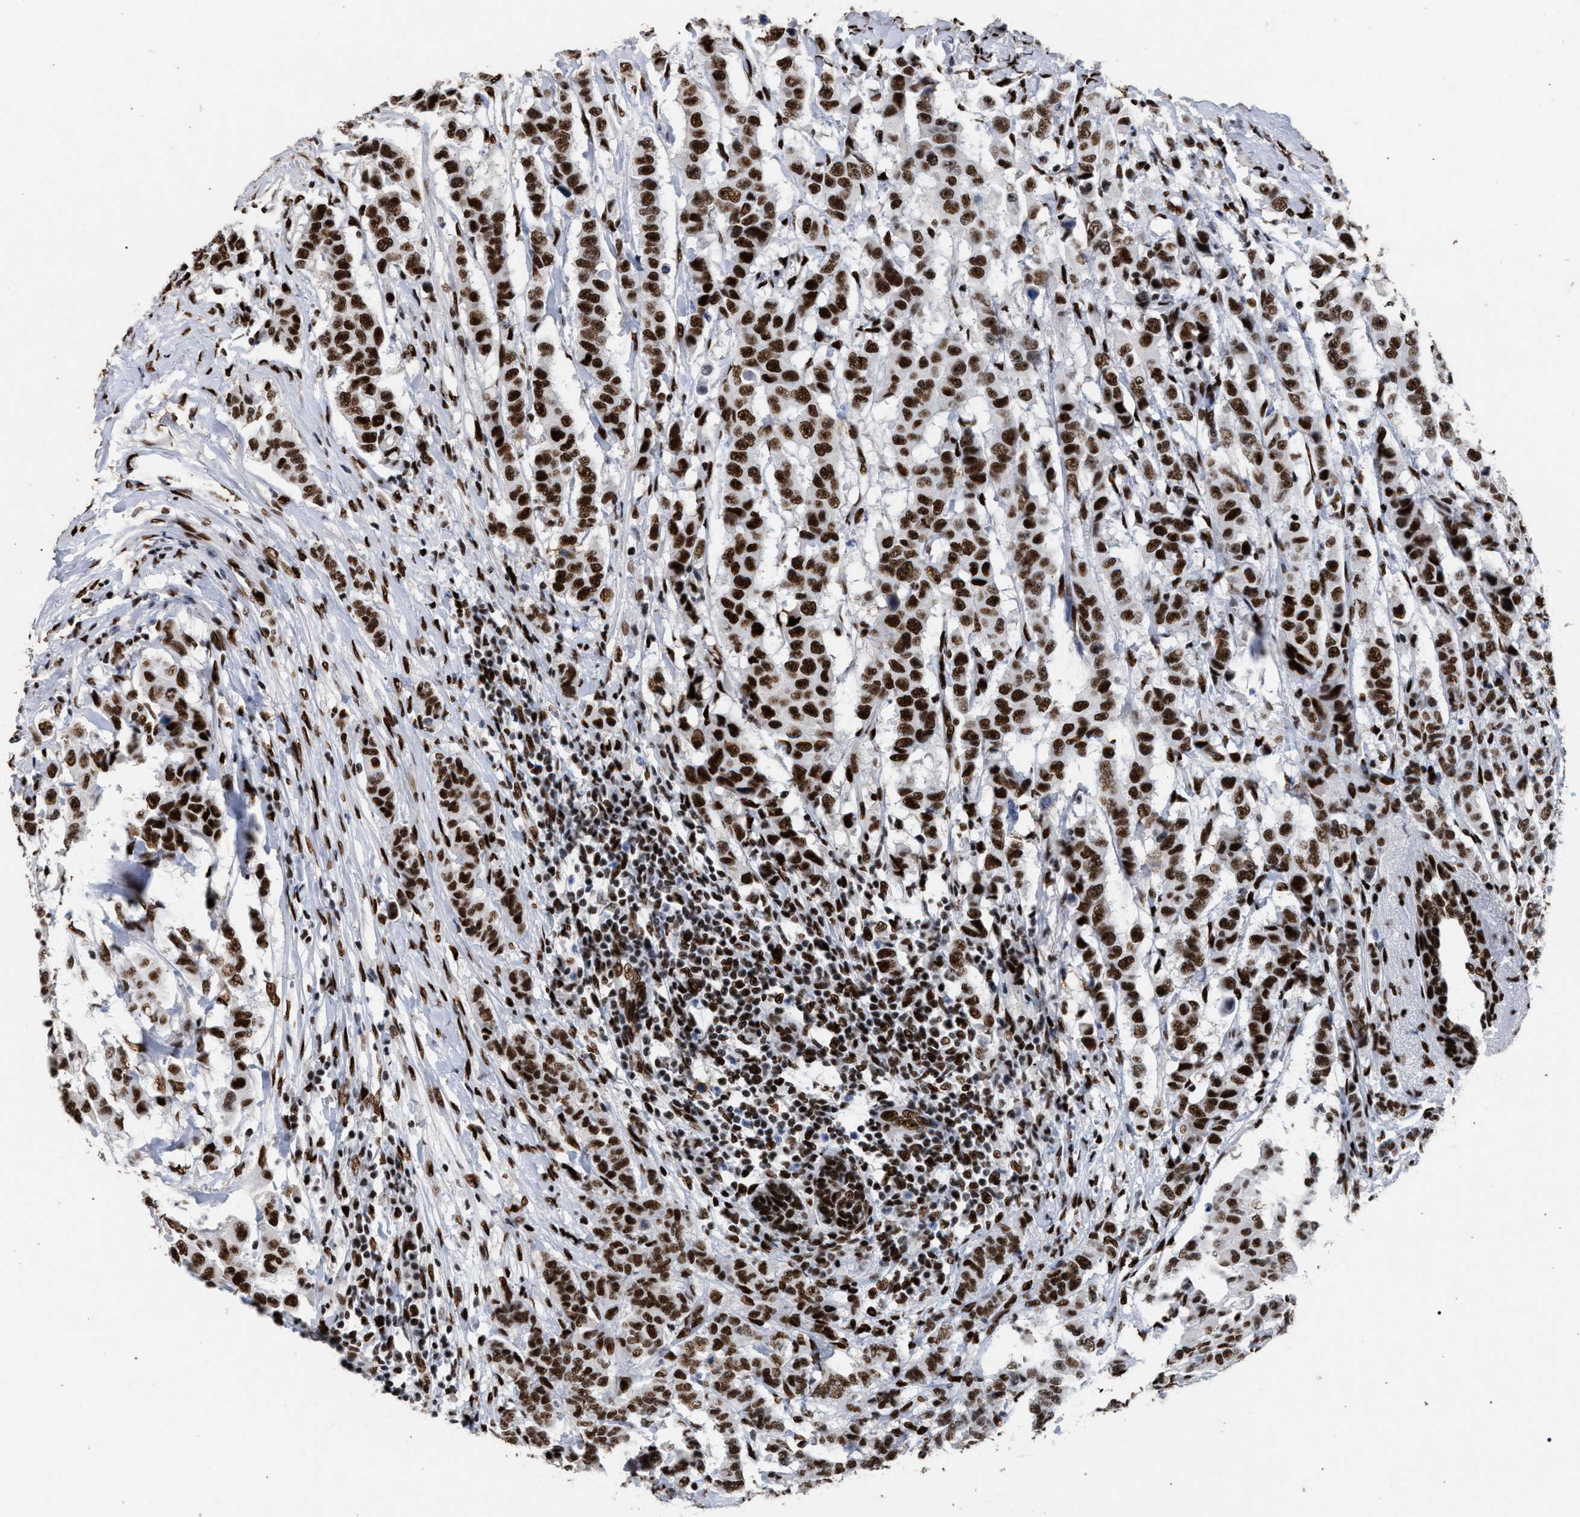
{"staining": {"intensity": "strong", "quantity": ">75%", "location": "nuclear"}, "tissue": "breast cancer", "cell_type": "Tumor cells", "image_type": "cancer", "snomed": [{"axis": "morphology", "description": "Duct carcinoma"}, {"axis": "topography", "description": "Breast"}], "caption": "Immunohistochemical staining of breast cancer displays strong nuclear protein positivity in approximately >75% of tumor cells.", "gene": "TP53BP1", "patient": {"sex": "female", "age": 40}}